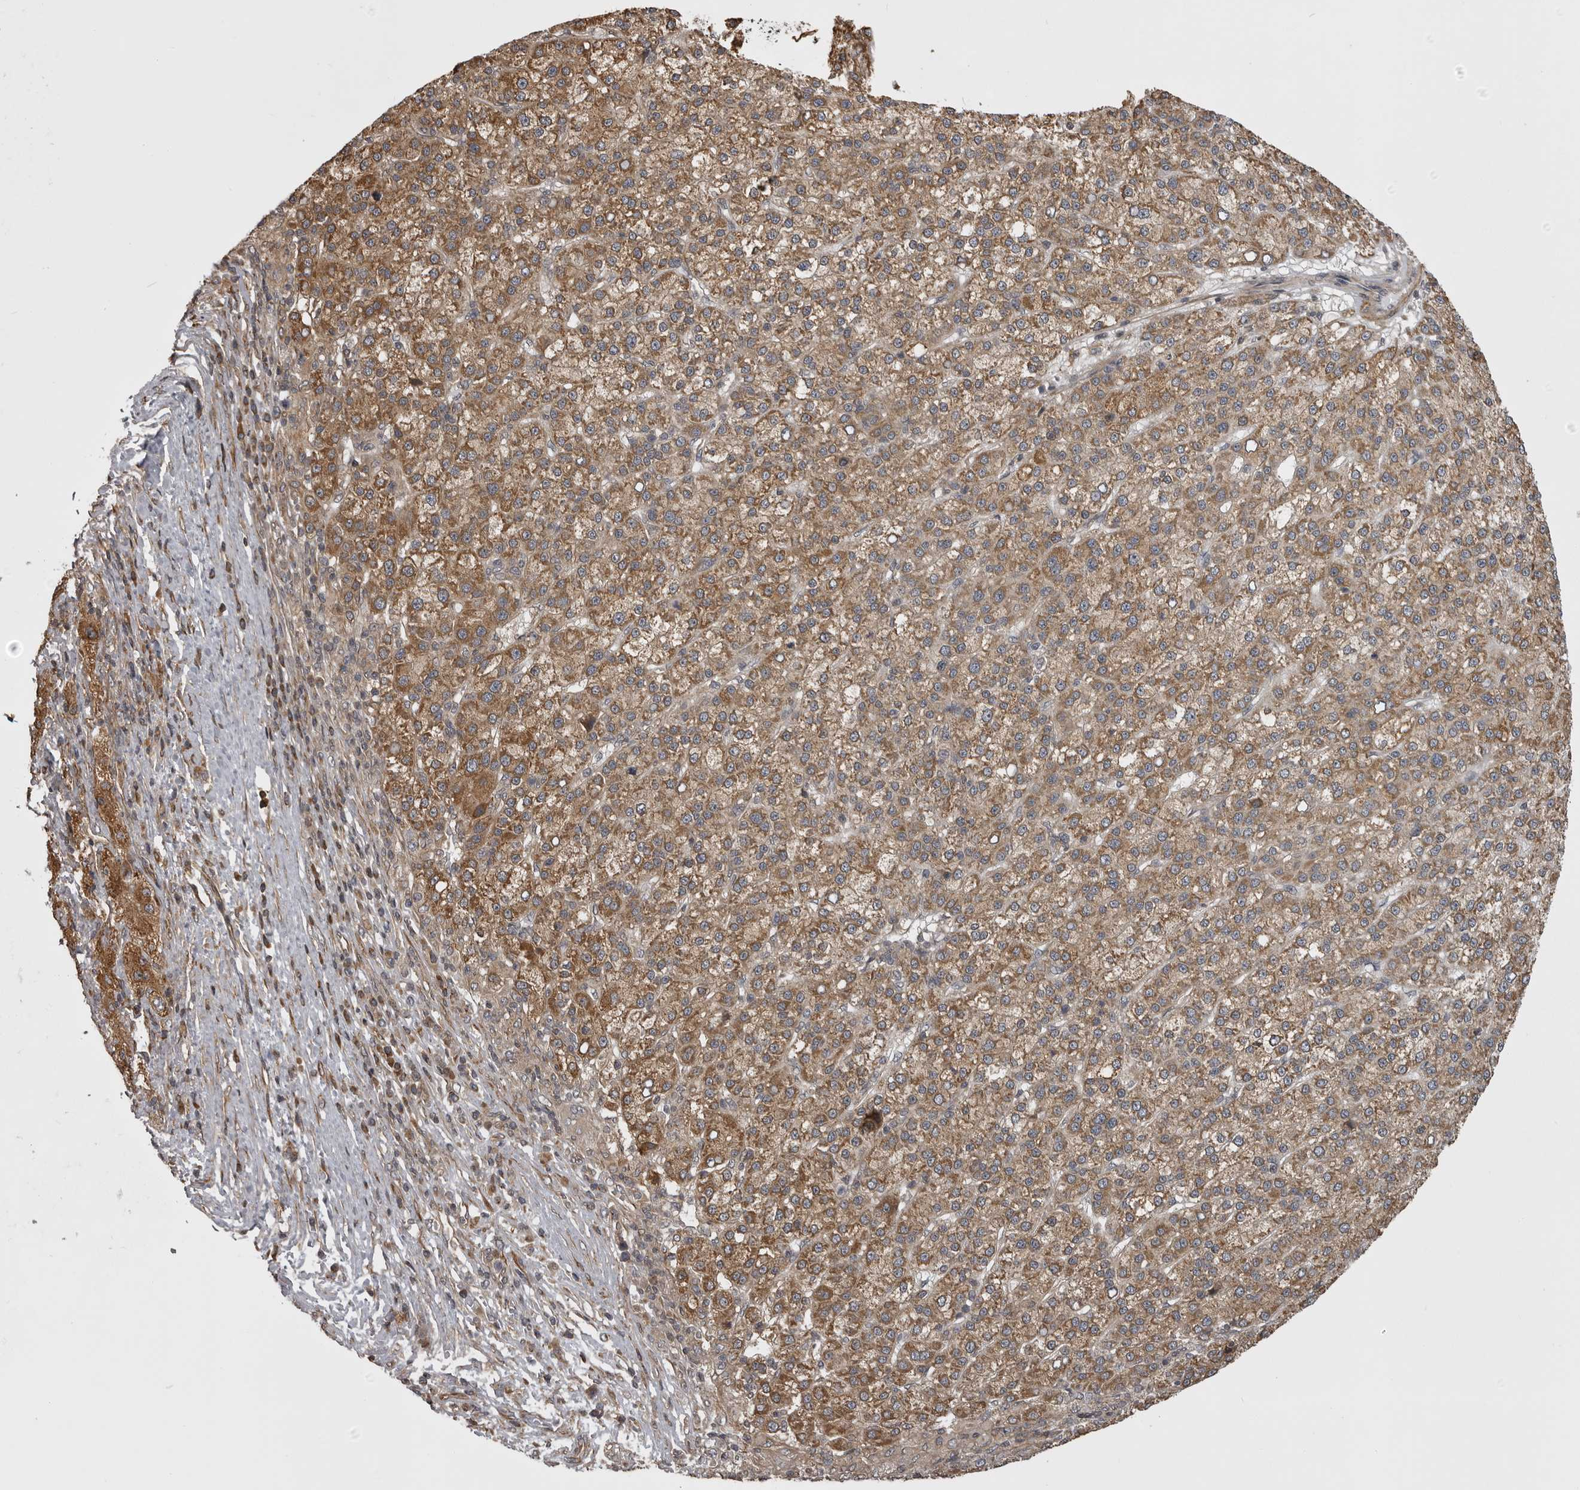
{"staining": {"intensity": "moderate", "quantity": ">75%", "location": "cytoplasmic/membranous"}, "tissue": "liver cancer", "cell_type": "Tumor cells", "image_type": "cancer", "snomed": [{"axis": "morphology", "description": "Carcinoma, Hepatocellular, NOS"}, {"axis": "topography", "description": "Liver"}], "caption": "Protein analysis of hepatocellular carcinoma (liver) tissue reveals moderate cytoplasmic/membranous staining in about >75% of tumor cells. (DAB IHC, brown staining for protein, blue staining for nuclei).", "gene": "ZNRF1", "patient": {"sex": "female", "age": 58}}